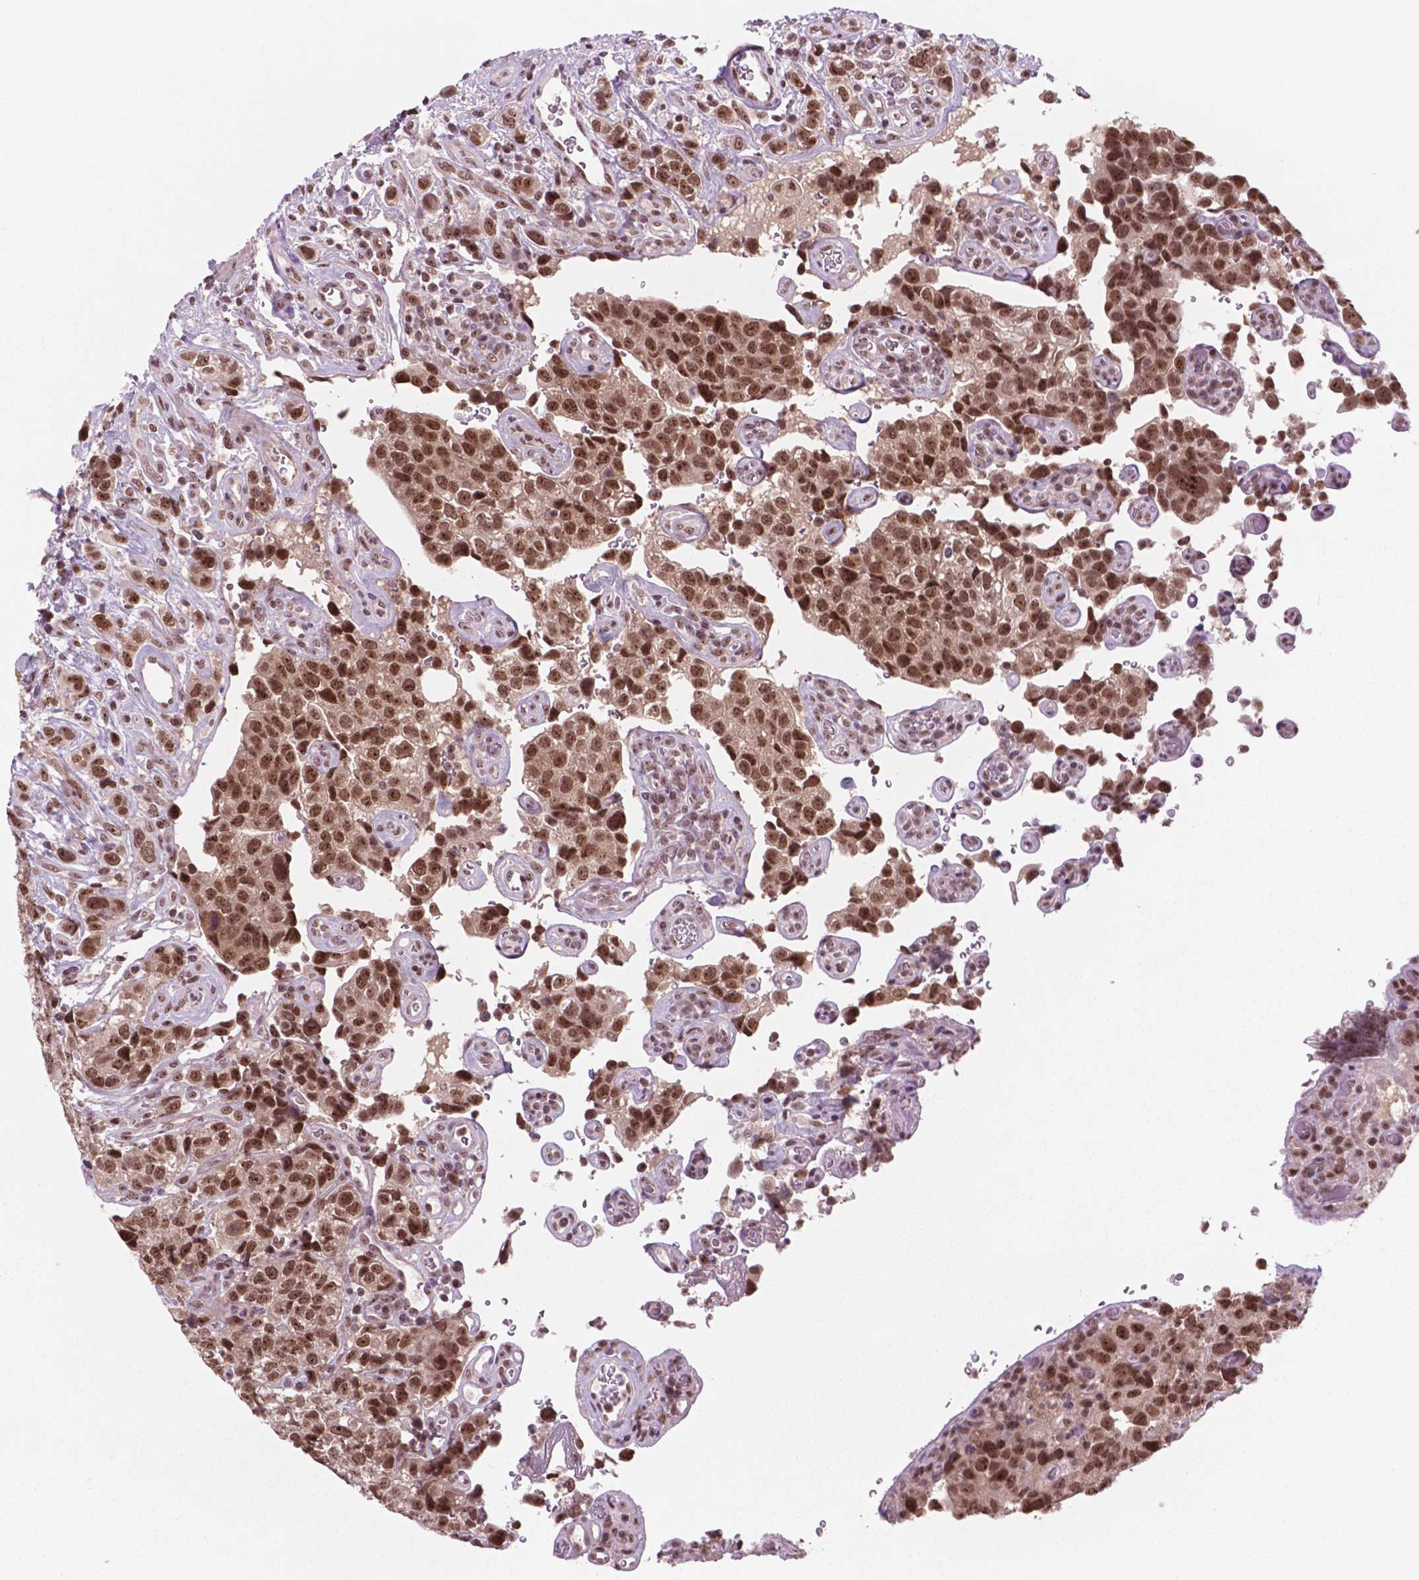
{"staining": {"intensity": "moderate", "quantity": ">75%", "location": "nuclear"}, "tissue": "urothelial cancer", "cell_type": "Tumor cells", "image_type": "cancer", "snomed": [{"axis": "morphology", "description": "Urothelial carcinoma, High grade"}, {"axis": "topography", "description": "Urinary bladder"}], "caption": "This photomicrograph demonstrates urothelial cancer stained with immunohistochemistry (IHC) to label a protein in brown. The nuclear of tumor cells show moderate positivity for the protein. Nuclei are counter-stained blue.", "gene": "POLR2E", "patient": {"sex": "female", "age": 58}}